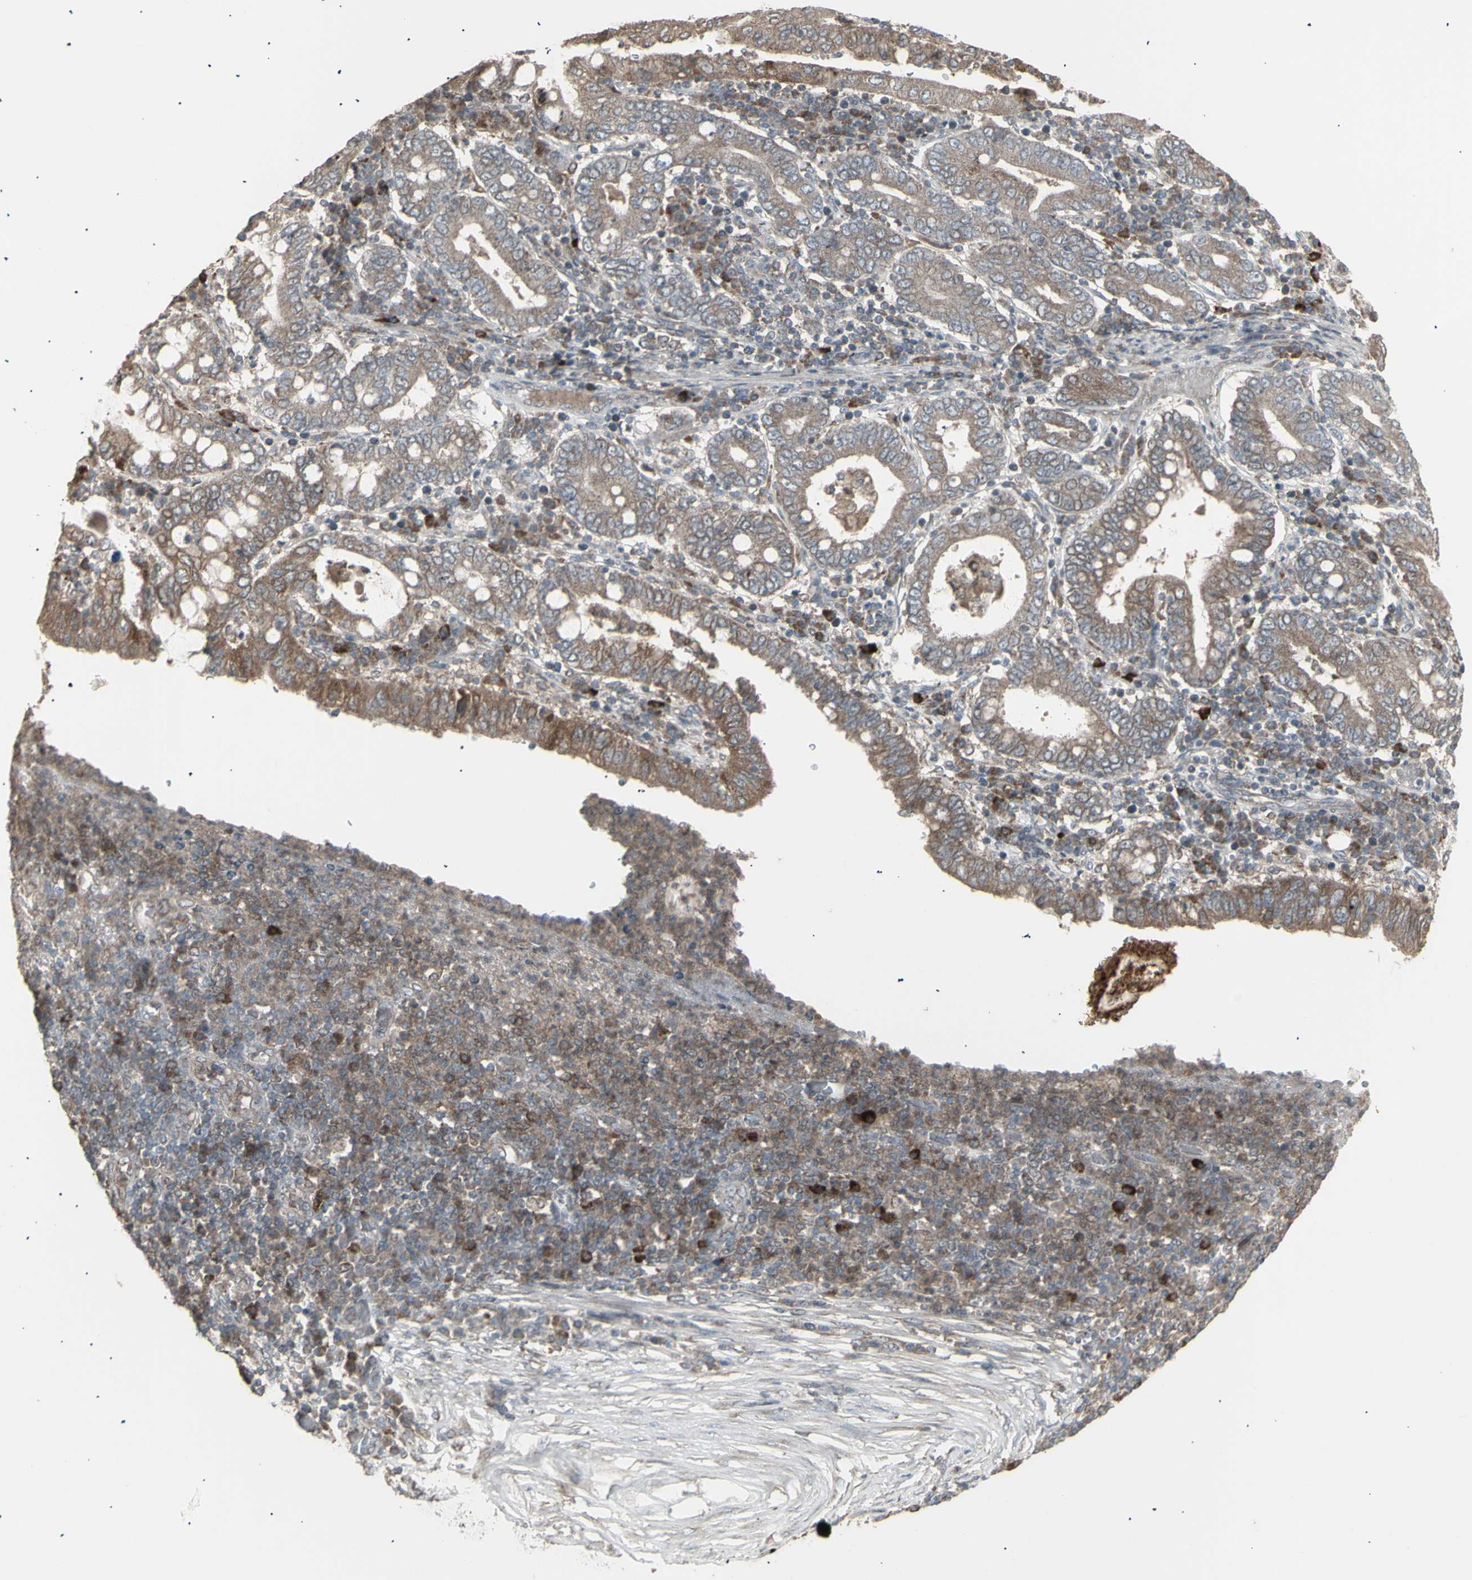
{"staining": {"intensity": "moderate", "quantity": ">75%", "location": "cytoplasmic/membranous"}, "tissue": "stomach cancer", "cell_type": "Tumor cells", "image_type": "cancer", "snomed": [{"axis": "morphology", "description": "Normal tissue, NOS"}, {"axis": "morphology", "description": "Adenocarcinoma, NOS"}, {"axis": "topography", "description": "Esophagus"}, {"axis": "topography", "description": "Stomach, upper"}, {"axis": "topography", "description": "Peripheral nerve tissue"}], "caption": "Immunohistochemistry (IHC) micrograph of stomach cancer (adenocarcinoma) stained for a protein (brown), which shows medium levels of moderate cytoplasmic/membranous staining in about >75% of tumor cells.", "gene": "RNASEL", "patient": {"sex": "male", "age": 62}}